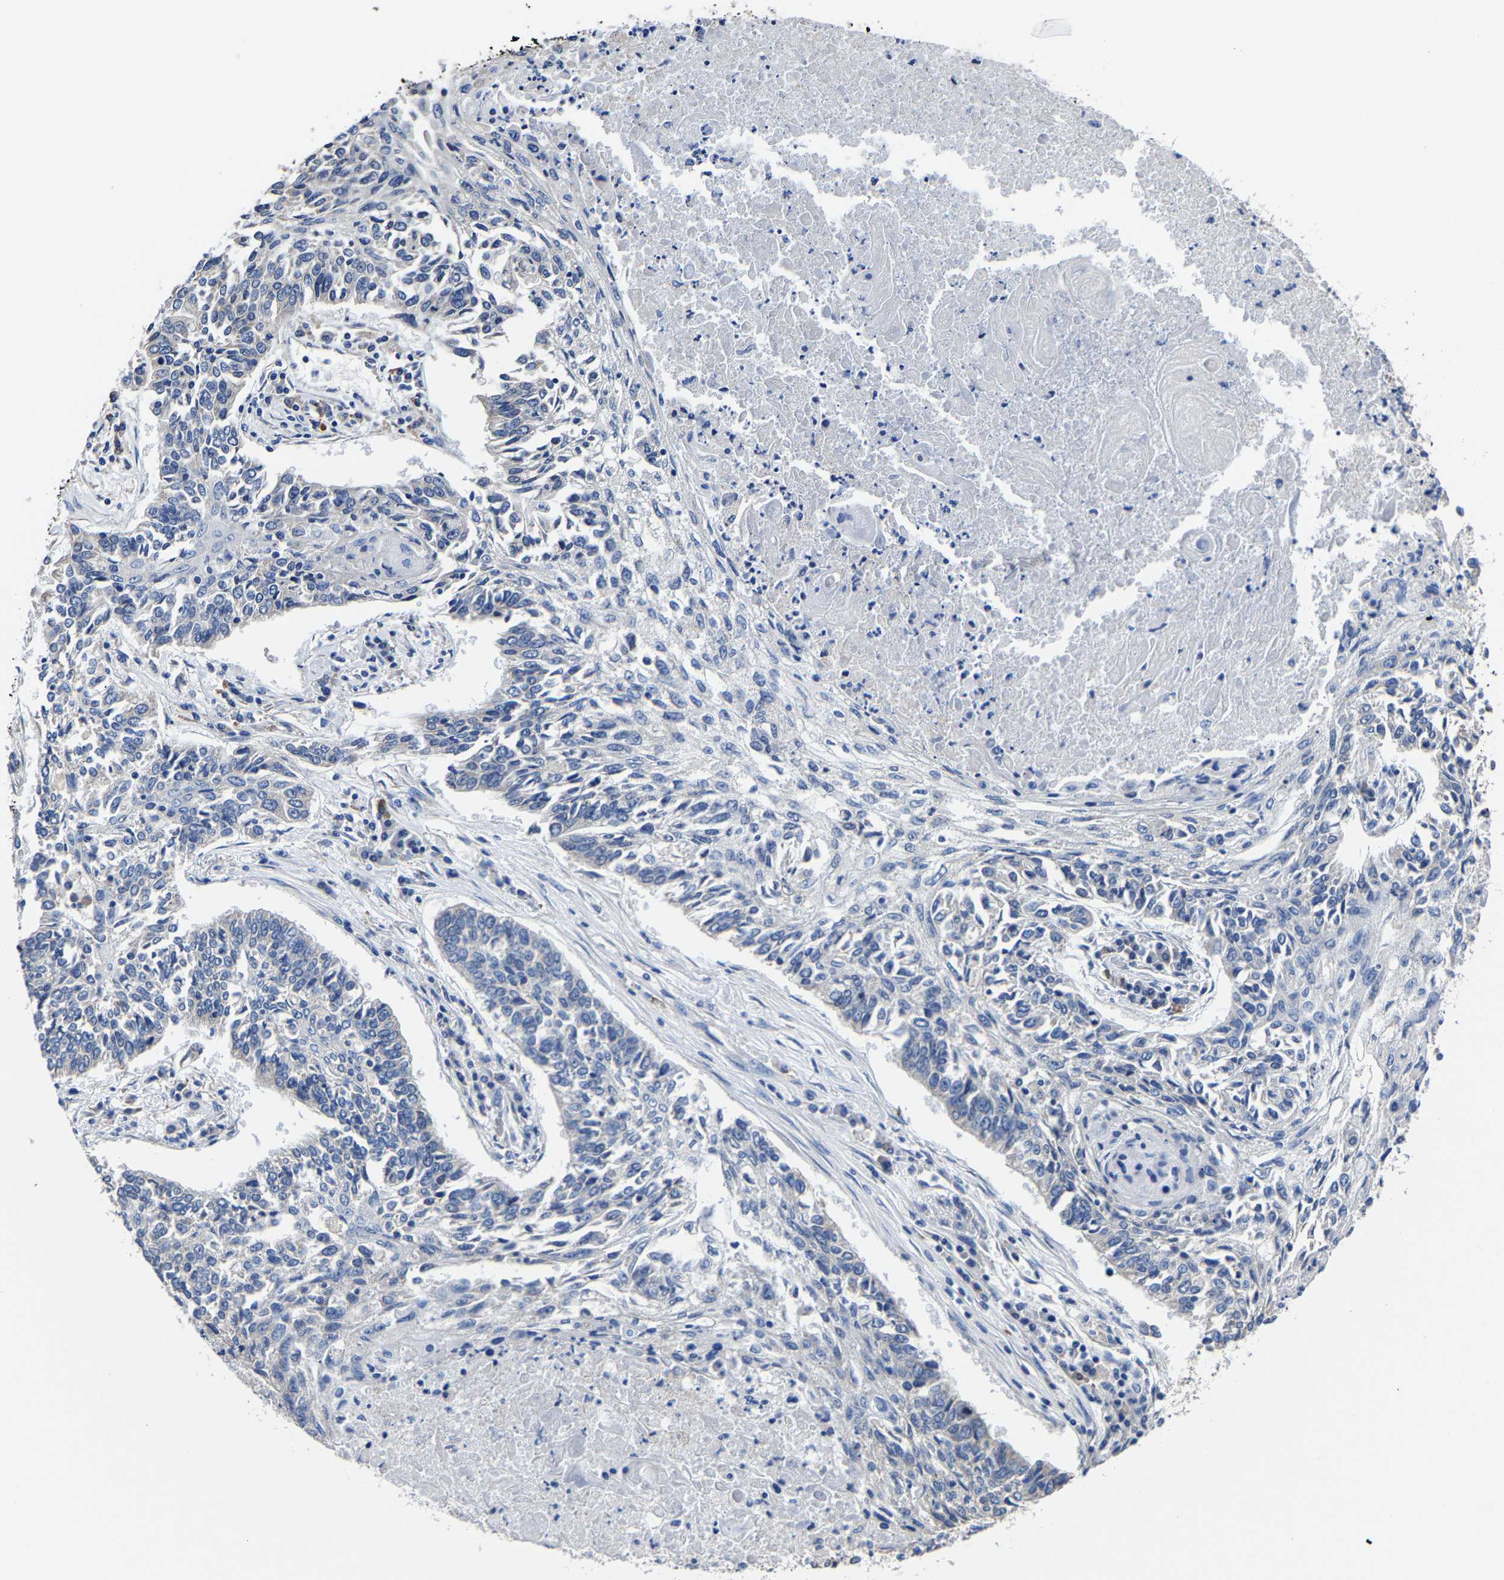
{"staining": {"intensity": "negative", "quantity": "none", "location": "none"}, "tissue": "lung cancer", "cell_type": "Tumor cells", "image_type": "cancer", "snomed": [{"axis": "morphology", "description": "Normal tissue, NOS"}, {"axis": "morphology", "description": "Squamous cell carcinoma, NOS"}, {"axis": "topography", "description": "Cartilage tissue"}, {"axis": "topography", "description": "Bronchus"}, {"axis": "topography", "description": "Lung"}], "caption": "High magnification brightfield microscopy of lung cancer (squamous cell carcinoma) stained with DAB (3,3'-diaminobenzidine) (brown) and counterstained with hematoxylin (blue): tumor cells show no significant positivity. The staining is performed using DAB (3,3'-diaminobenzidine) brown chromogen with nuclei counter-stained in using hematoxylin.", "gene": "SRPK2", "patient": {"sex": "female", "age": 49}}